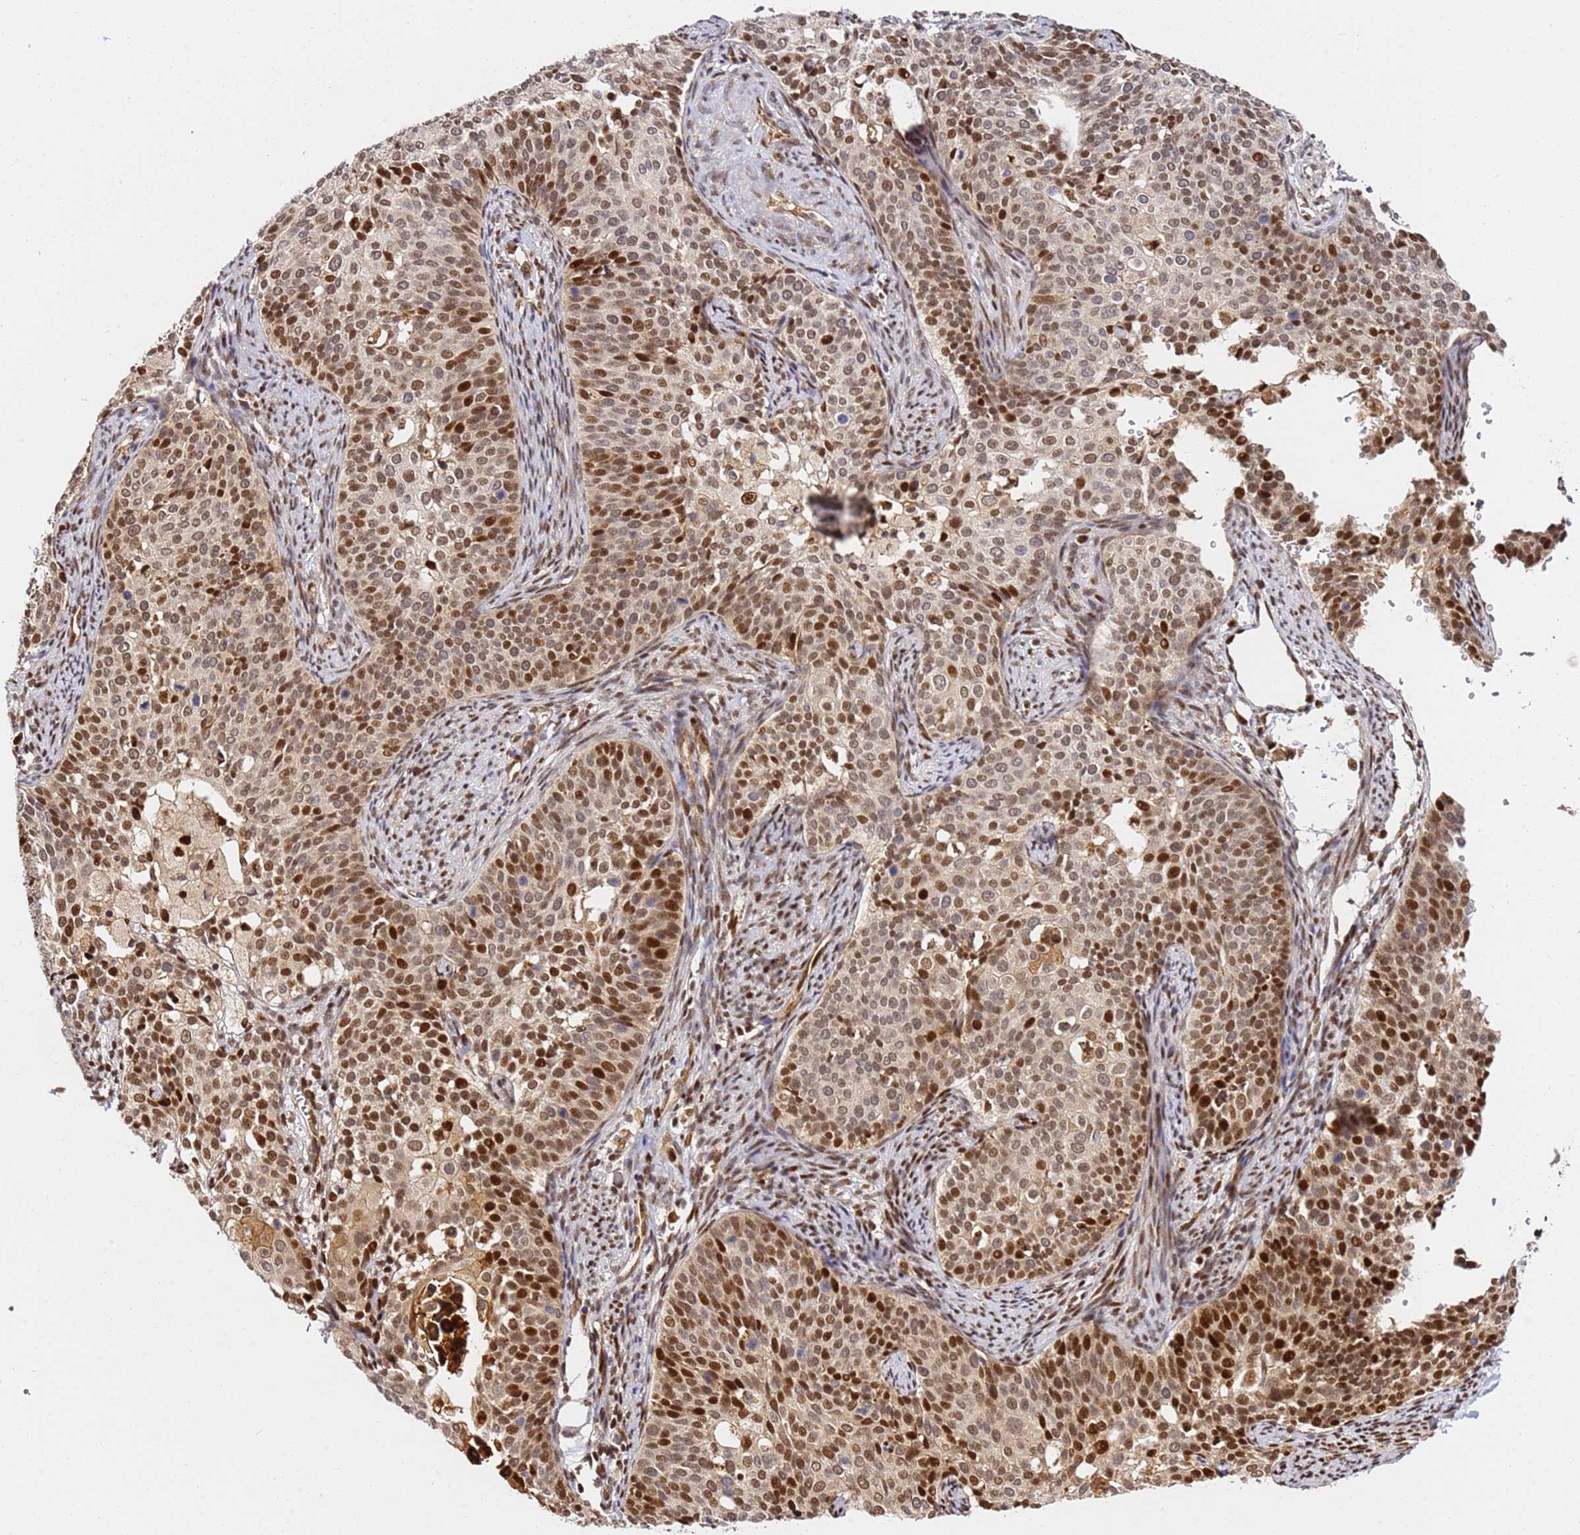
{"staining": {"intensity": "moderate", "quantity": "25%-75%", "location": "nuclear"}, "tissue": "cervical cancer", "cell_type": "Tumor cells", "image_type": "cancer", "snomed": [{"axis": "morphology", "description": "Squamous cell carcinoma, NOS"}, {"axis": "topography", "description": "Cervix"}], "caption": "Human squamous cell carcinoma (cervical) stained with a brown dye demonstrates moderate nuclear positive expression in about 25%-75% of tumor cells.", "gene": "SMOX", "patient": {"sex": "female", "age": 44}}